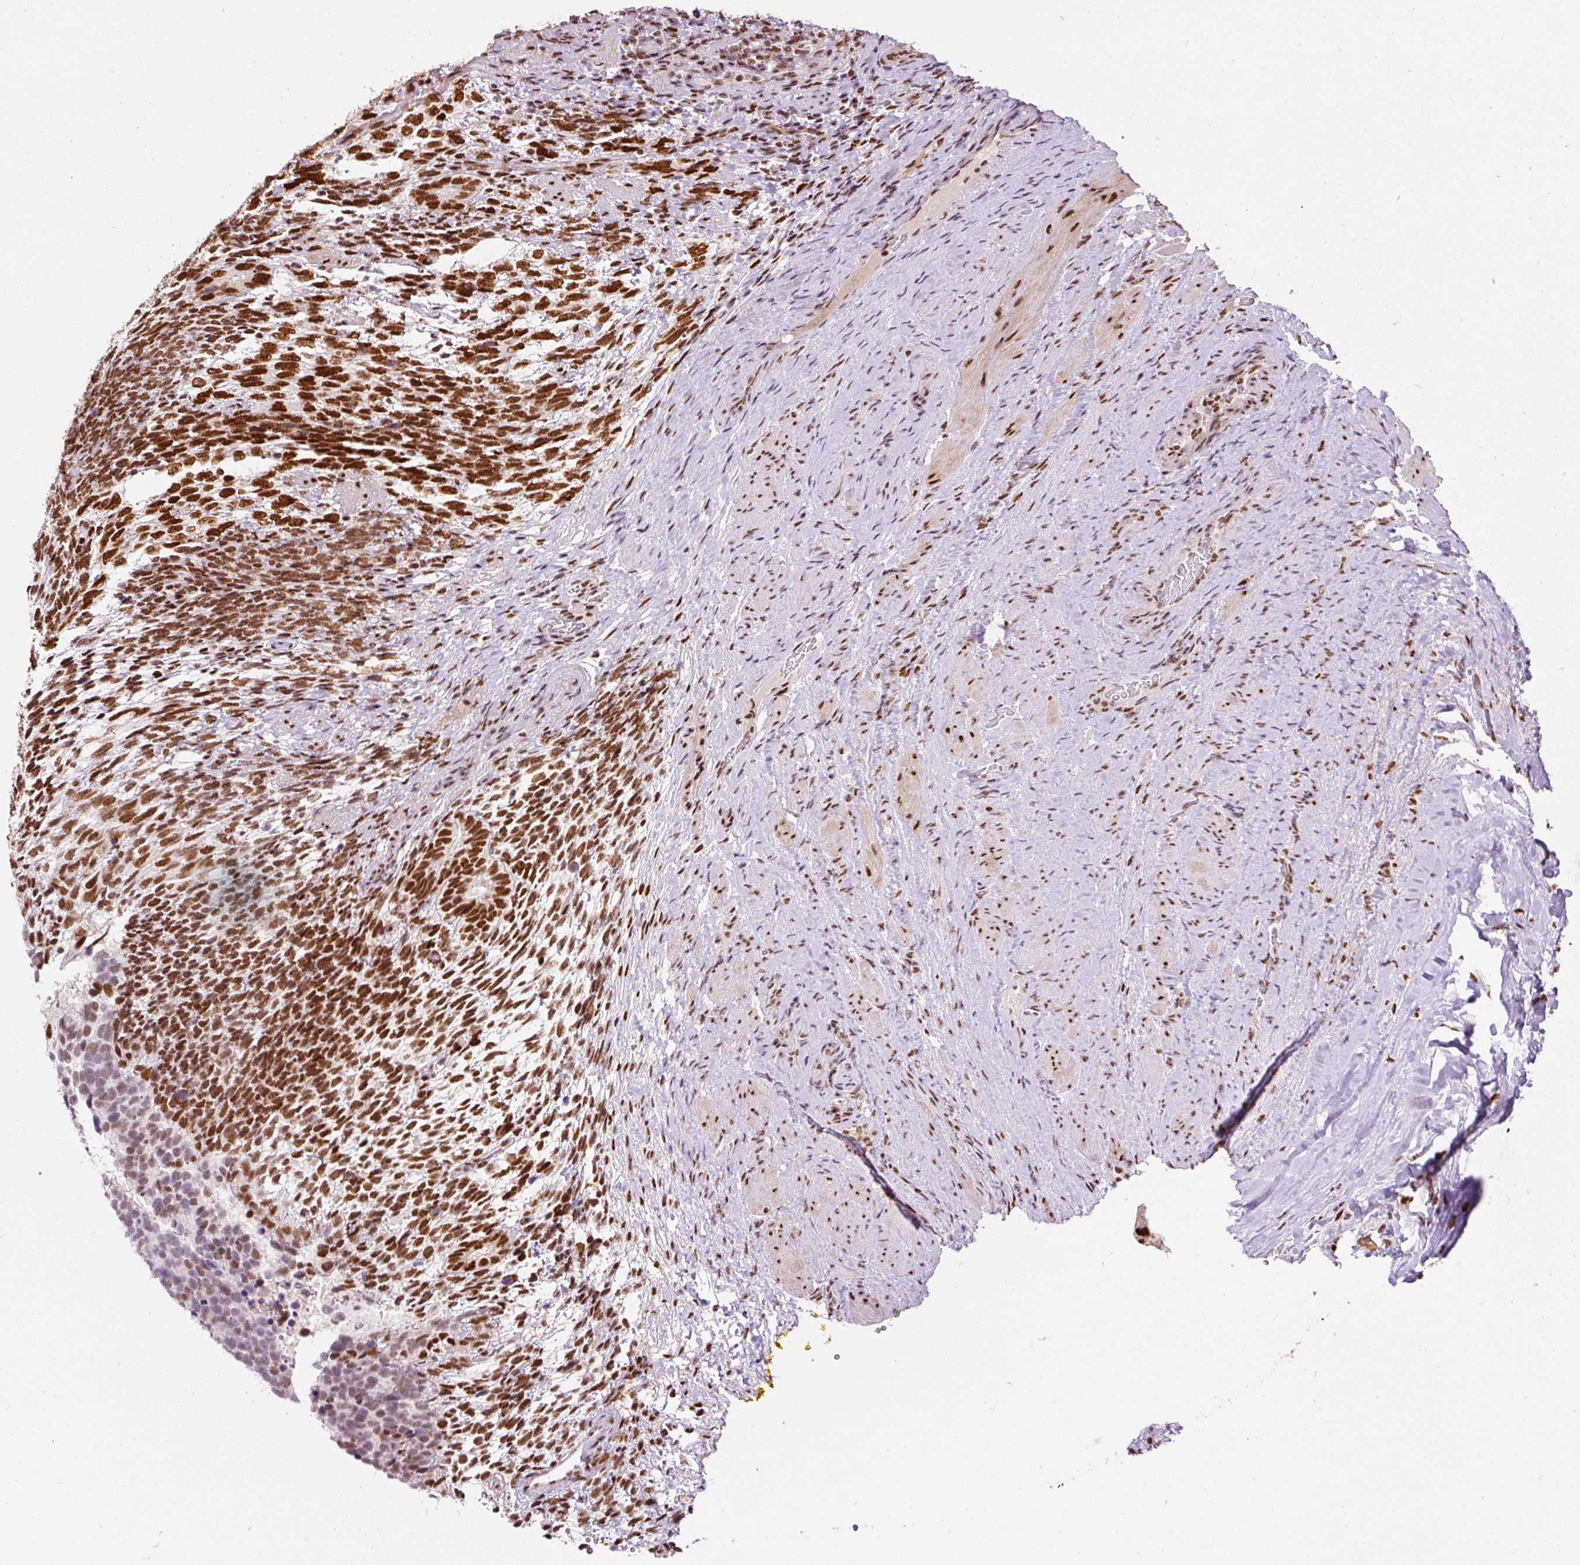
{"staining": {"intensity": "strong", "quantity": ">75%", "location": "nuclear"}, "tissue": "testis cancer", "cell_type": "Tumor cells", "image_type": "cancer", "snomed": [{"axis": "morphology", "description": "Carcinoma, Embryonal, NOS"}, {"axis": "topography", "description": "Testis"}], "caption": "Protein expression analysis of testis cancer demonstrates strong nuclear staining in approximately >75% of tumor cells. Immunohistochemistry (ihc) stains the protein in brown and the nuclei are stained blue.", "gene": "HNRNPC", "patient": {"sex": "male", "age": 23}}